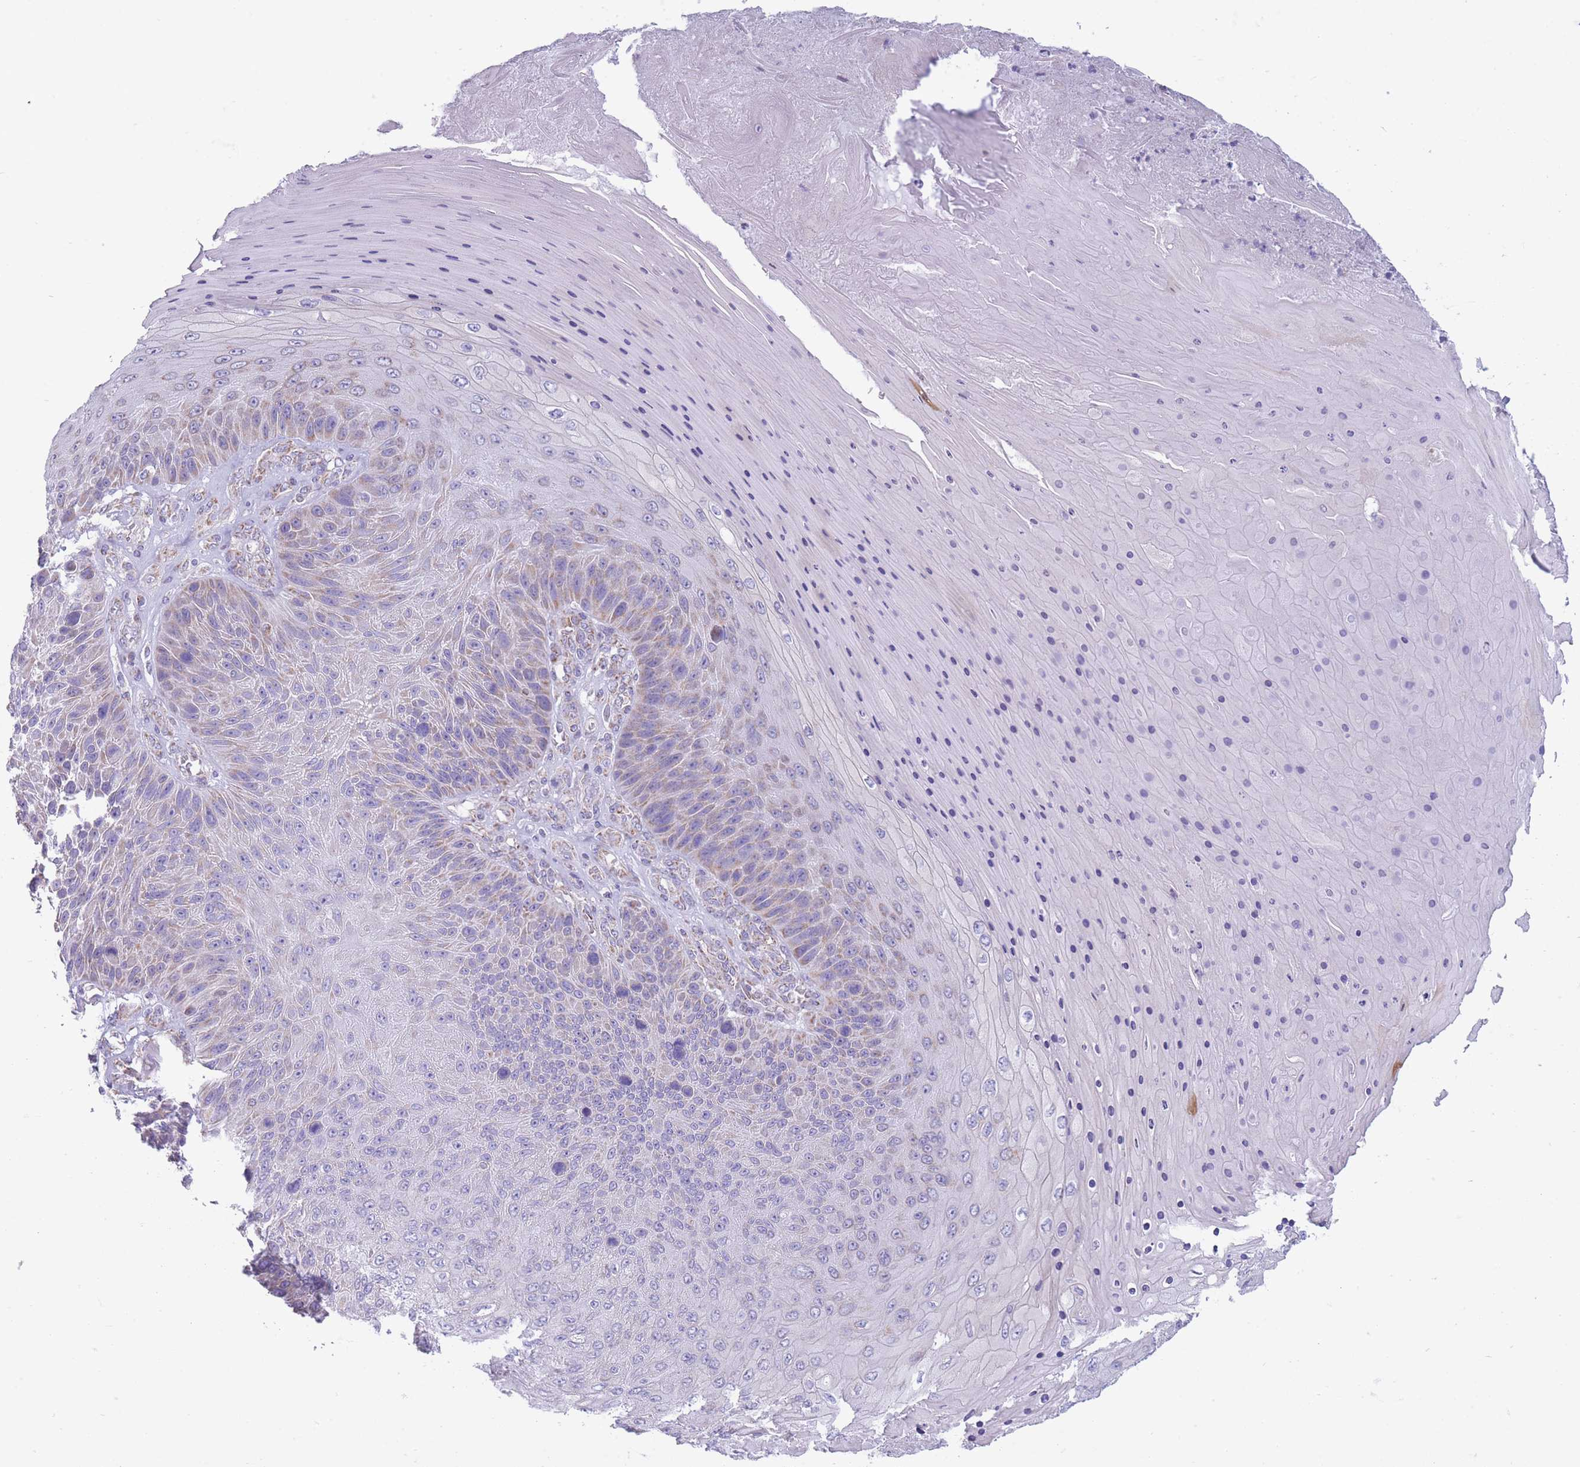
{"staining": {"intensity": "weak", "quantity": "<25%", "location": "cytoplasmic/membranous"}, "tissue": "skin cancer", "cell_type": "Tumor cells", "image_type": "cancer", "snomed": [{"axis": "morphology", "description": "Squamous cell carcinoma, NOS"}, {"axis": "topography", "description": "Skin"}], "caption": "IHC of human skin cancer exhibits no expression in tumor cells.", "gene": "PDHA1", "patient": {"sex": "female", "age": 88}}